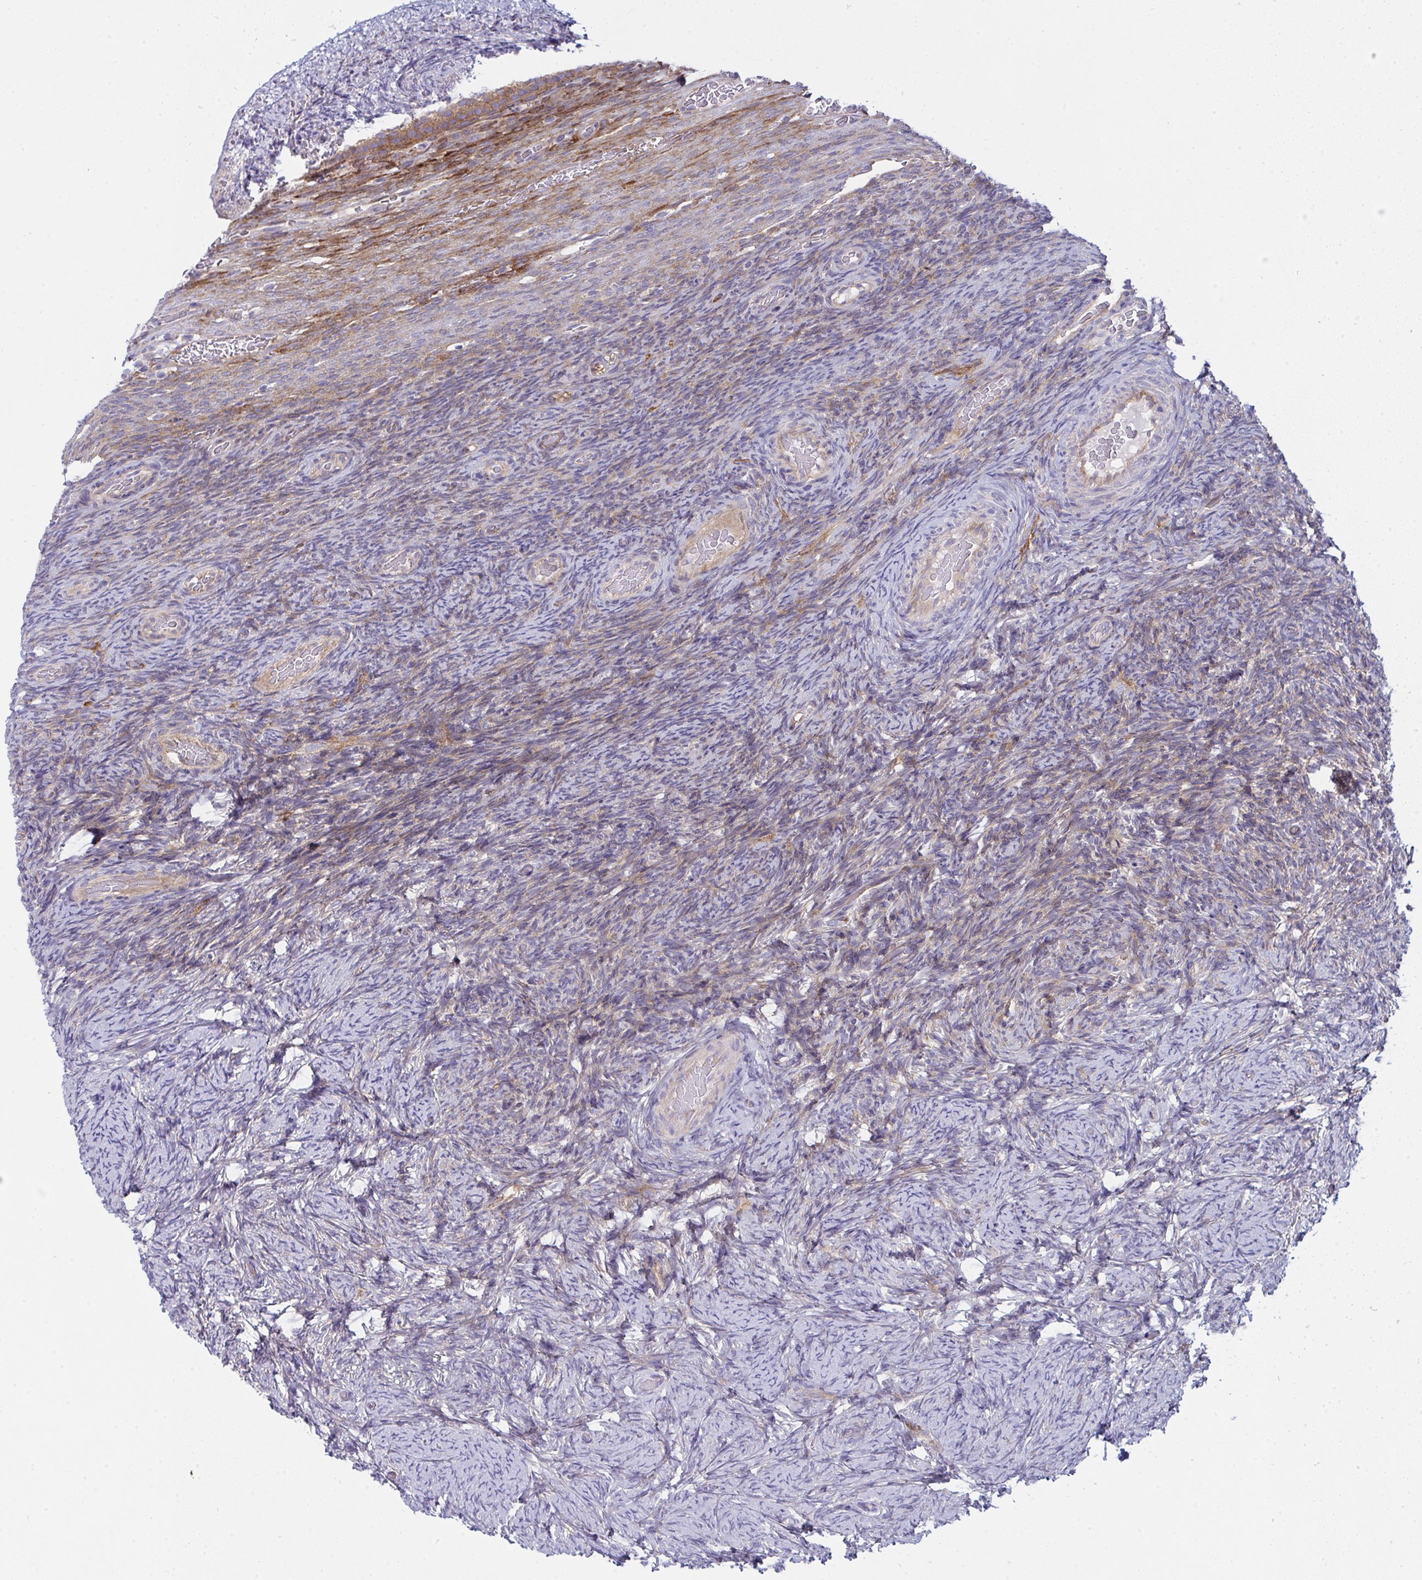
{"staining": {"intensity": "weak", "quantity": ">75%", "location": "cytoplasmic/membranous"}, "tissue": "ovary", "cell_type": "Follicle cells", "image_type": "normal", "snomed": [{"axis": "morphology", "description": "Normal tissue, NOS"}, {"axis": "topography", "description": "Ovary"}], "caption": "Human ovary stained with a brown dye shows weak cytoplasmic/membranous positive positivity in approximately >75% of follicle cells.", "gene": "GAB1", "patient": {"sex": "female", "age": 34}}